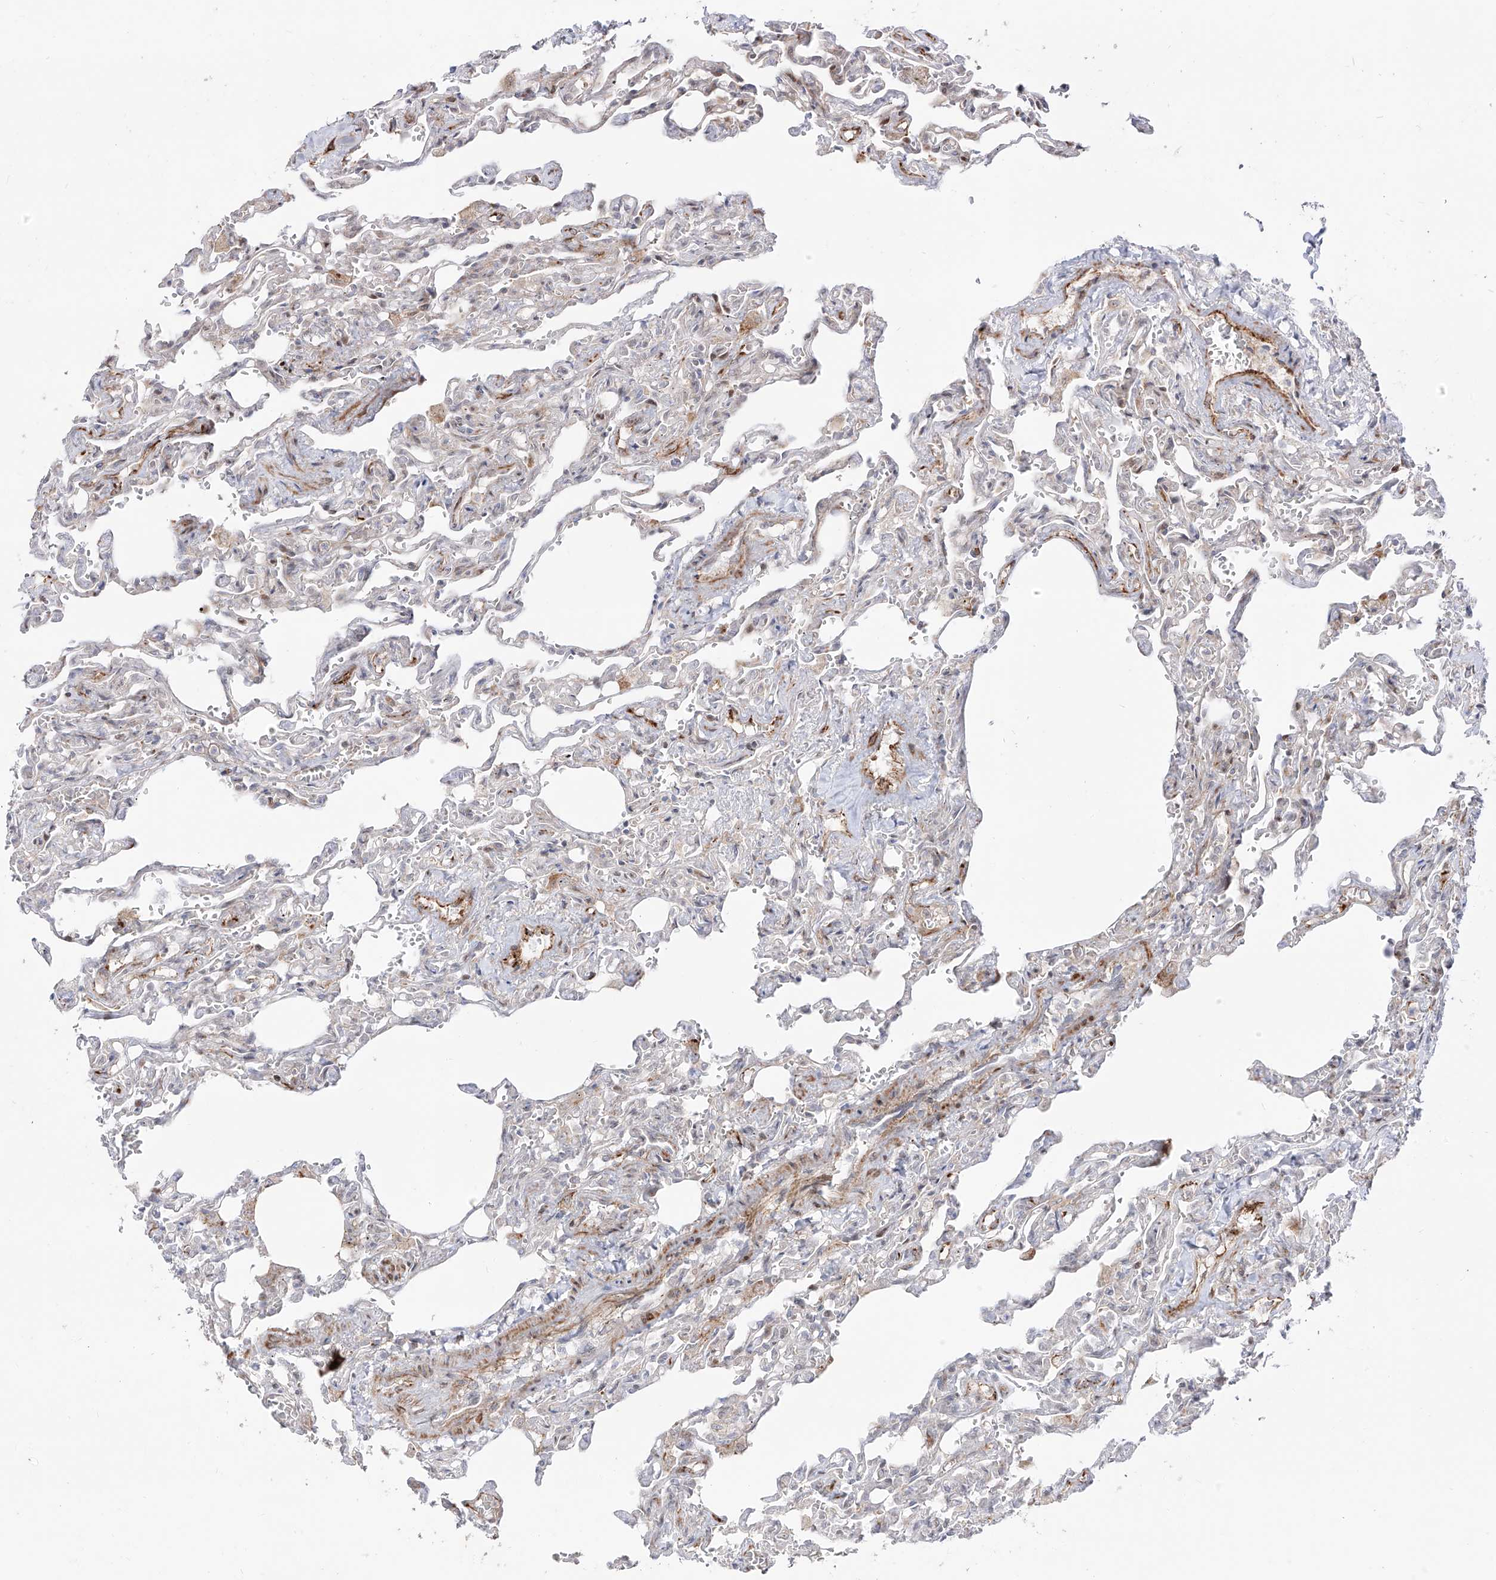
{"staining": {"intensity": "moderate", "quantity": "<25%", "location": "cytoplasmic/membranous"}, "tissue": "lung", "cell_type": "Alveolar cells", "image_type": "normal", "snomed": [{"axis": "morphology", "description": "Normal tissue, NOS"}, {"axis": "topography", "description": "Lung"}], "caption": "Lung stained with DAB (3,3'-diaminobenzidine) IHC reveals low levels of moderate cytoplasmic/membranous staining in approximately <25% of alveolar cells. The staining is performed using DAB (3,3'-diaminobenzidine) brown chromogen to label protein expression. The nuclei are counter-stained blue using hematoxylin.", "gene": "ZNF180", "patient": {"sex": "male", "age": 21}}